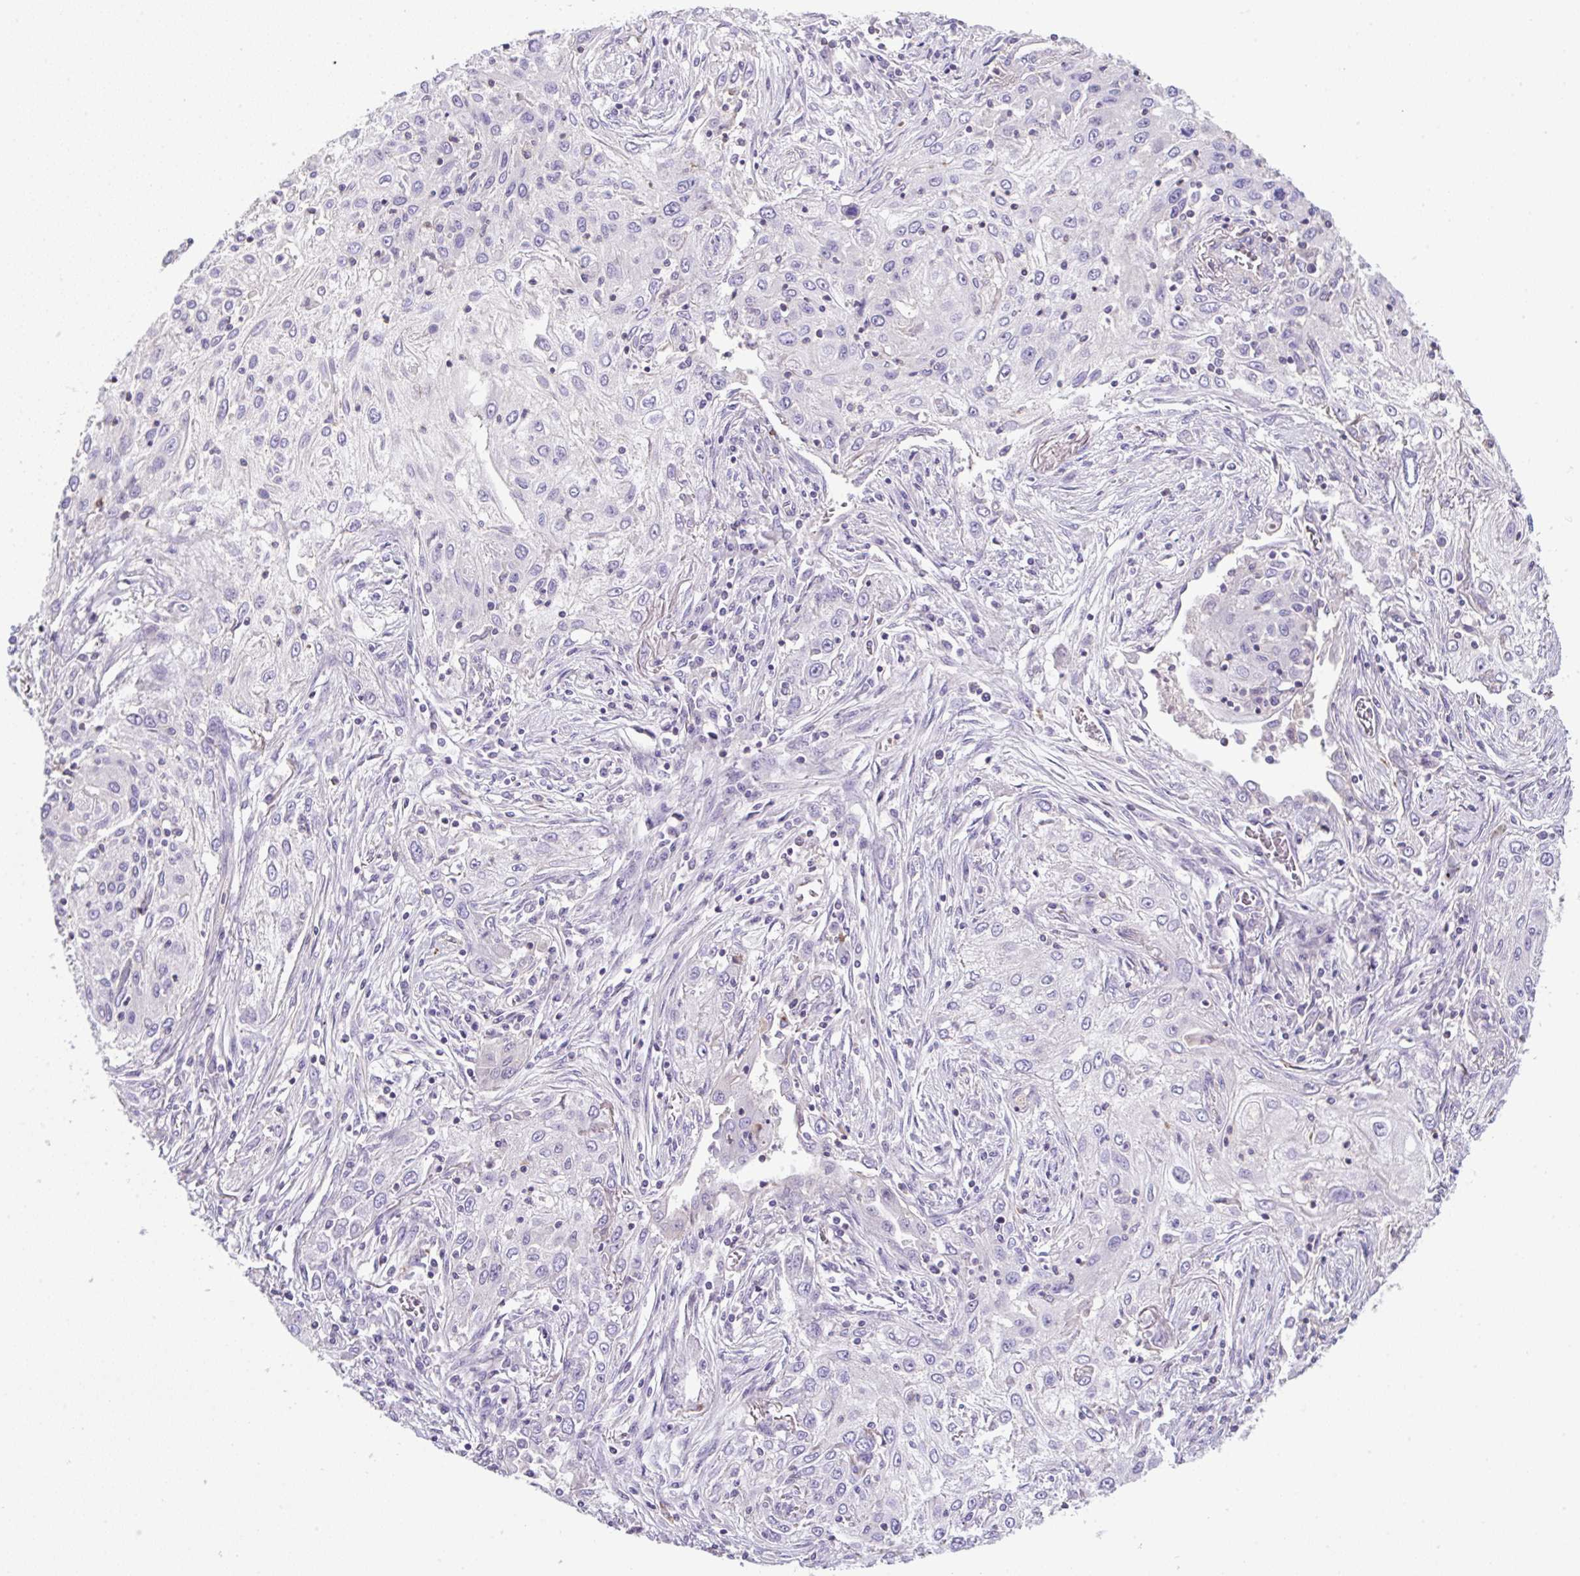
{"staining": {"intensity": "negative", "quantity": "none", "location": "none"}, "tissue": "lung cancer", "cell_type": "Tumor cells", "image_type": "cancer", "snomed": [{"axis": "morphology", "description": "Squamous cell carcinoma, NOS"}, {"axis": "topography", "description": "Lung"}], "caption": "A high-resolution image shows IHC staining of squamous cell carcinoma (lung), which exhibits no significant expression in tumor cells.", "gene": "NPTN", "patient": {"sex": "female", "age": 69}}